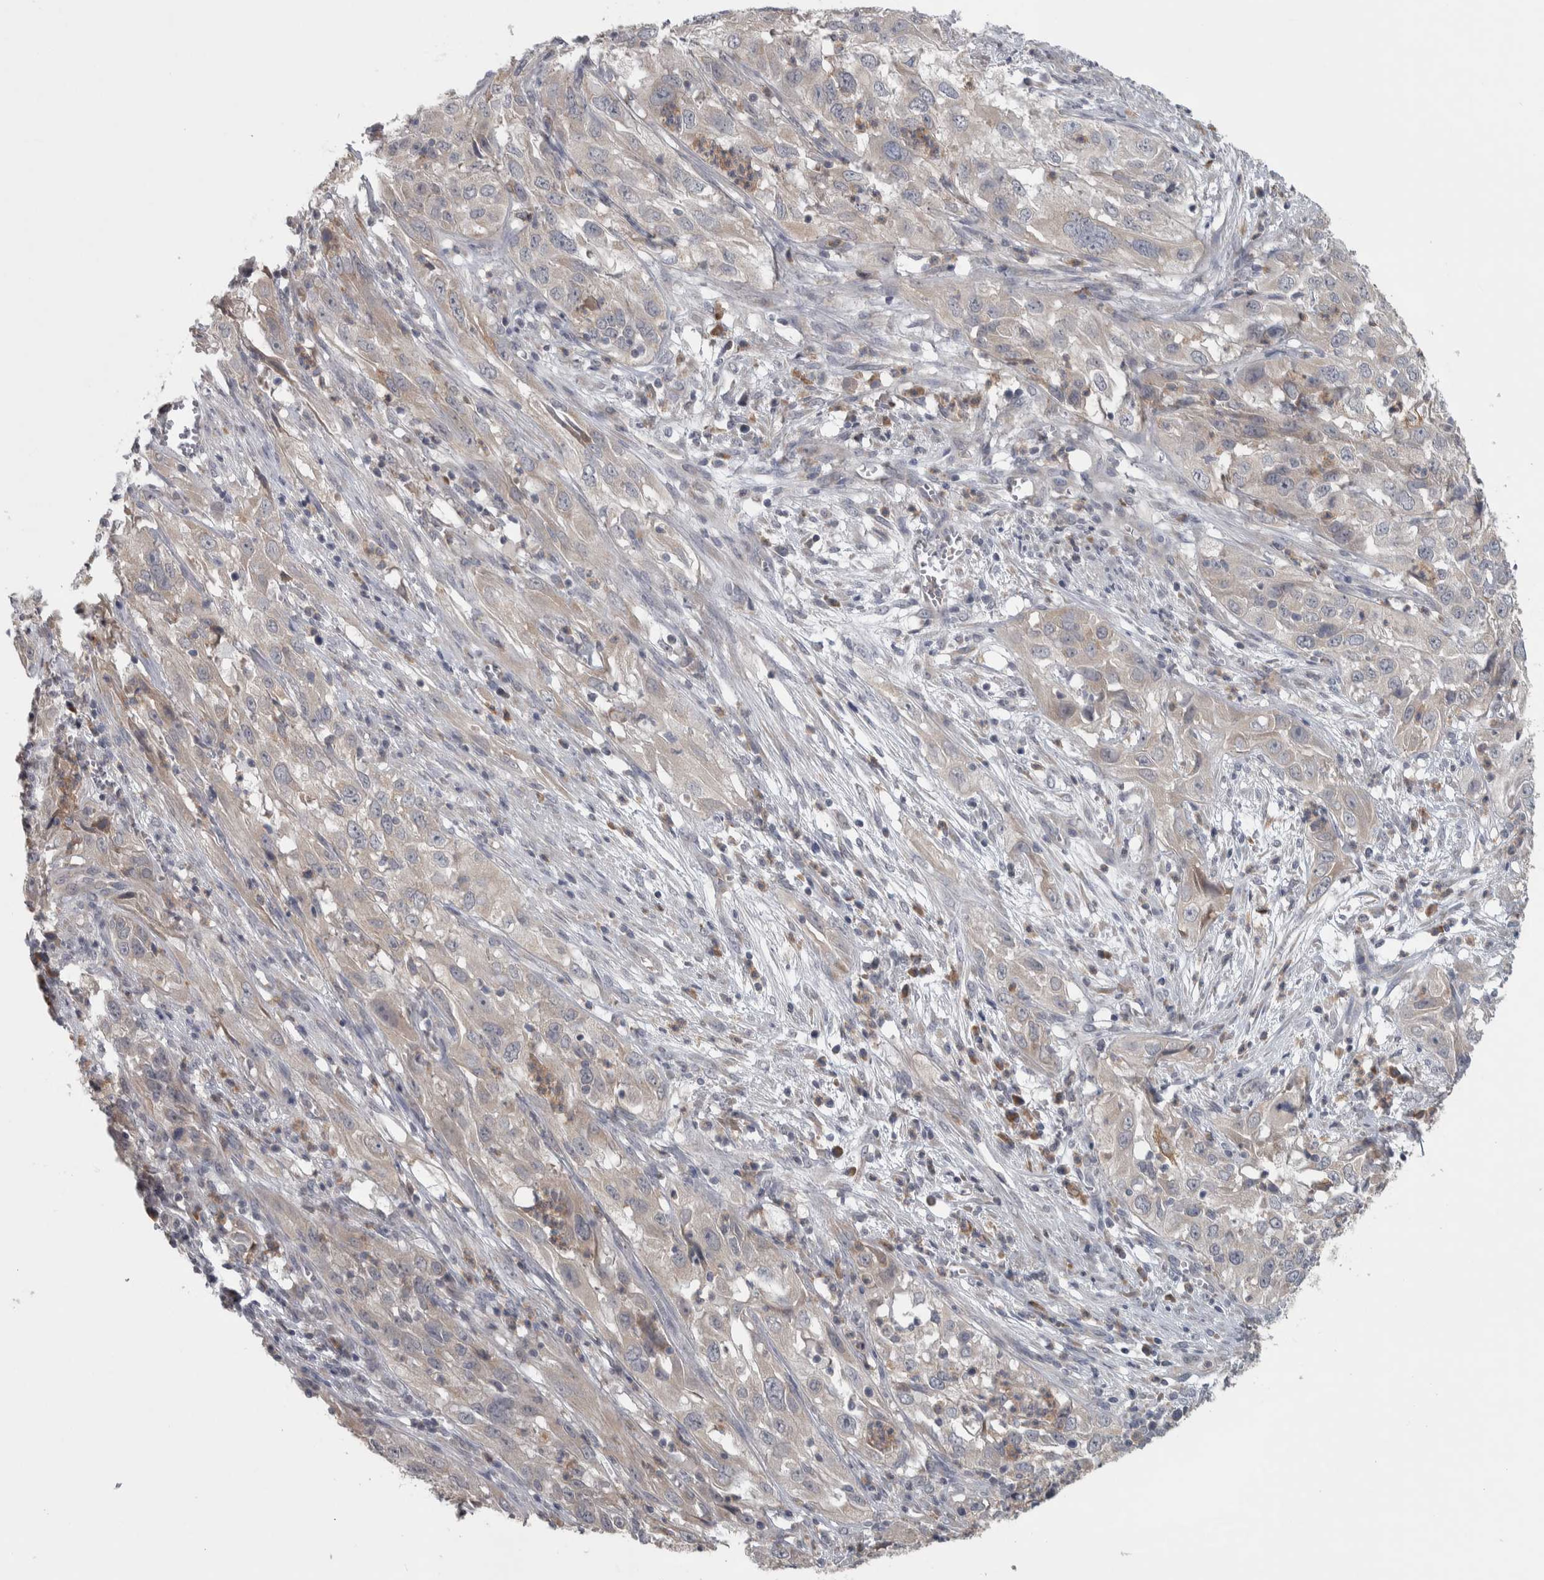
{"staining": {"intensity": "weak", "quantity": "<25%", "location": "cytoplasmic/membranous"}, "tissue": "cervical cancer", "cell_type": "Tumor cells", "image_type": "cancer", "snomed": [{"axis": "morphology", "description": "Squamous cell carcinoma, NOS"}, {"axis": "topography", "description": "Cervix"}], "caption": "The histopathology image exhibits no staining of tumor cells in cervical cancer. (Stains: DAB IHC with hematoxylin counter stain, Microscopy: brightfield microscopy at high magnification).", "gene": "SRP68", "patient": {"sex": "female", "age": 32}}